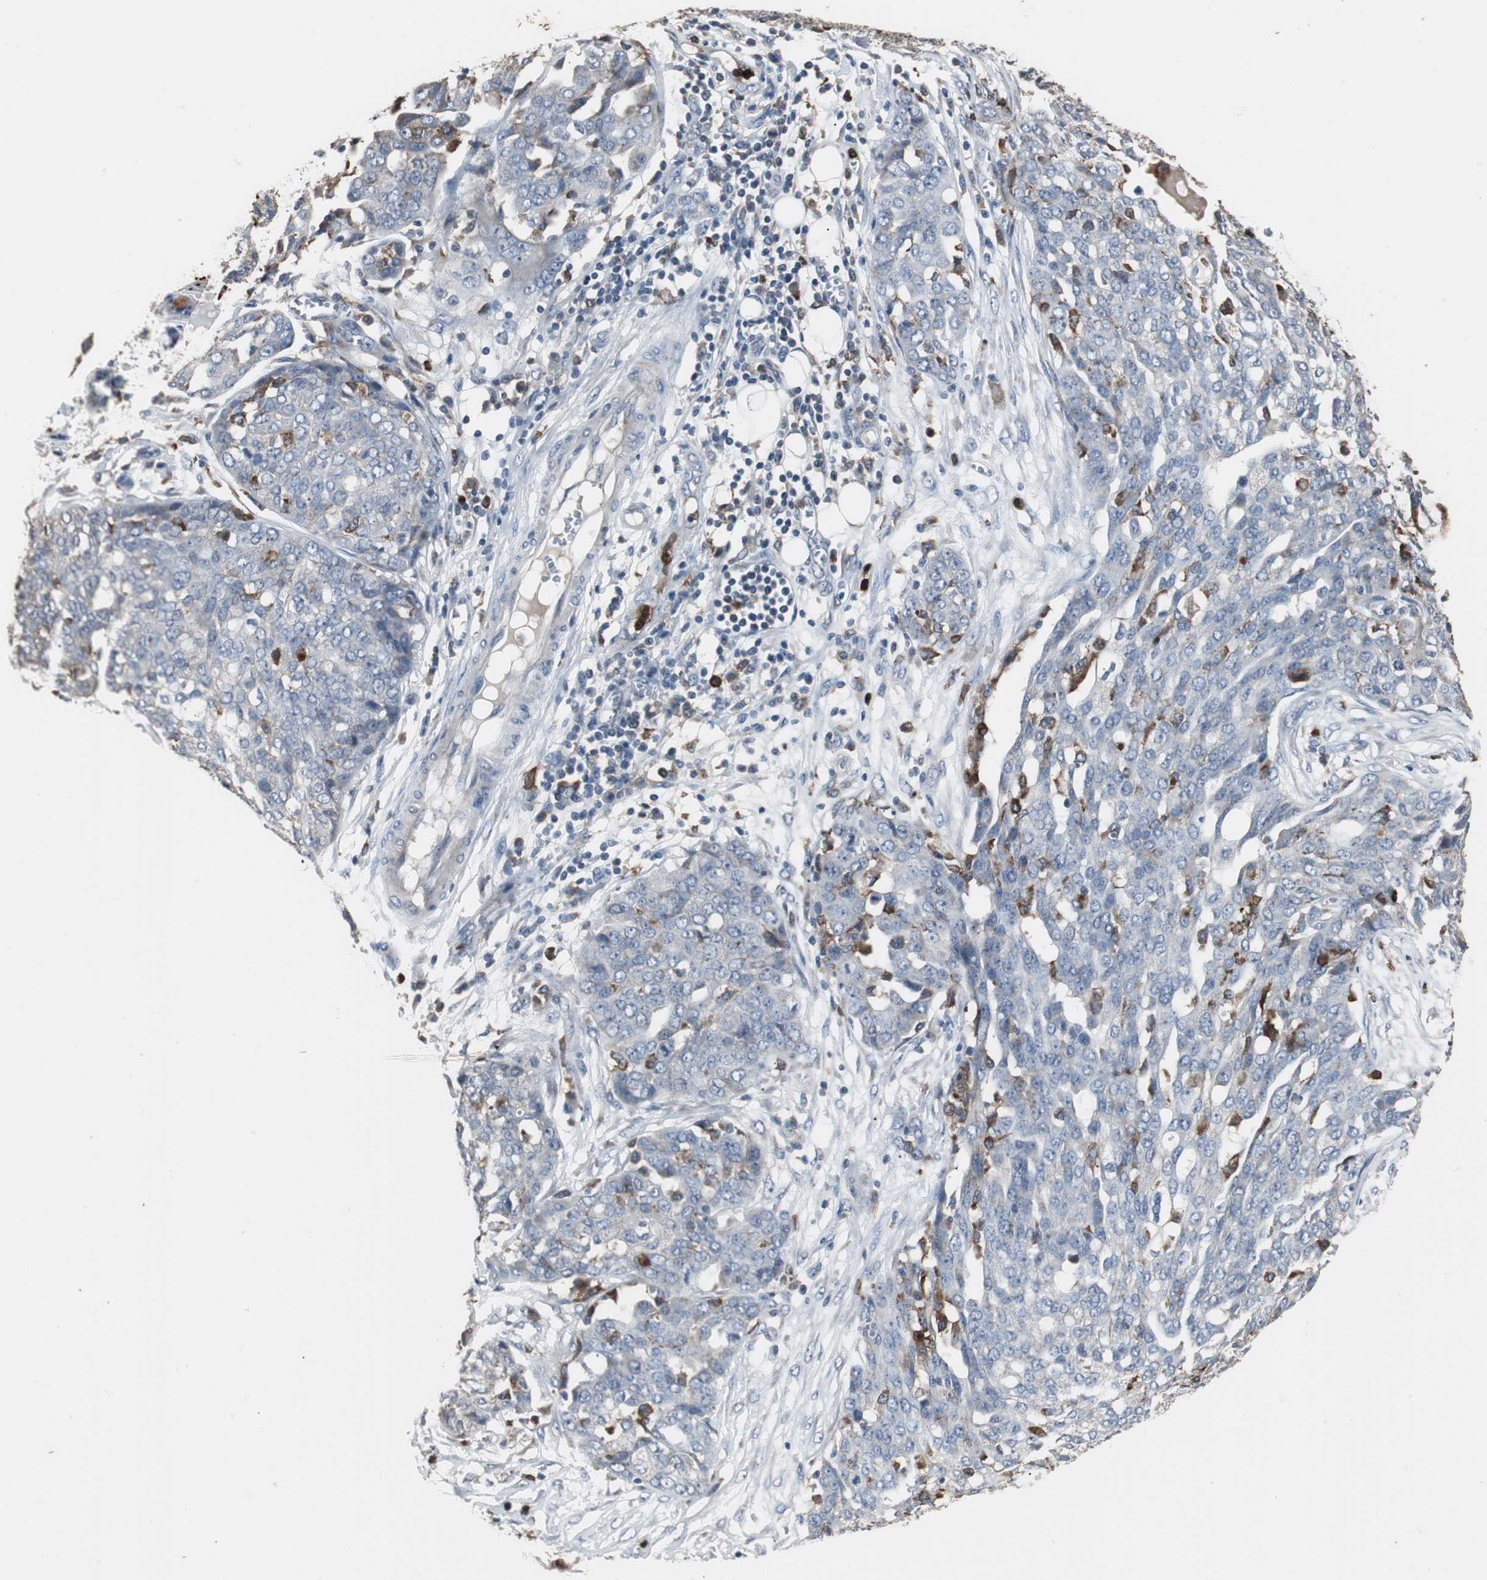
{"staining": {"intensity": "negative", "quantity": "none", "location": "none"}, "tissue": "ovarian cancer", "cell_type": "Tumor cells", "image_type": "cancer", "snomed": [{"axis": "morphology", "description": "Cystadenocarcinoma, serous, NOS"}, {"axis": "topography", "description": "Soft tissue"}, {"axis": "topography", "description": "Ovary"}], "caption": "Serous cystadenocarcinoma (ovarian) stained for a protein using IHC reveals no expression tumor cells.", "gene": "NCF2", "patient": {"sex": "female", "age": 57}}